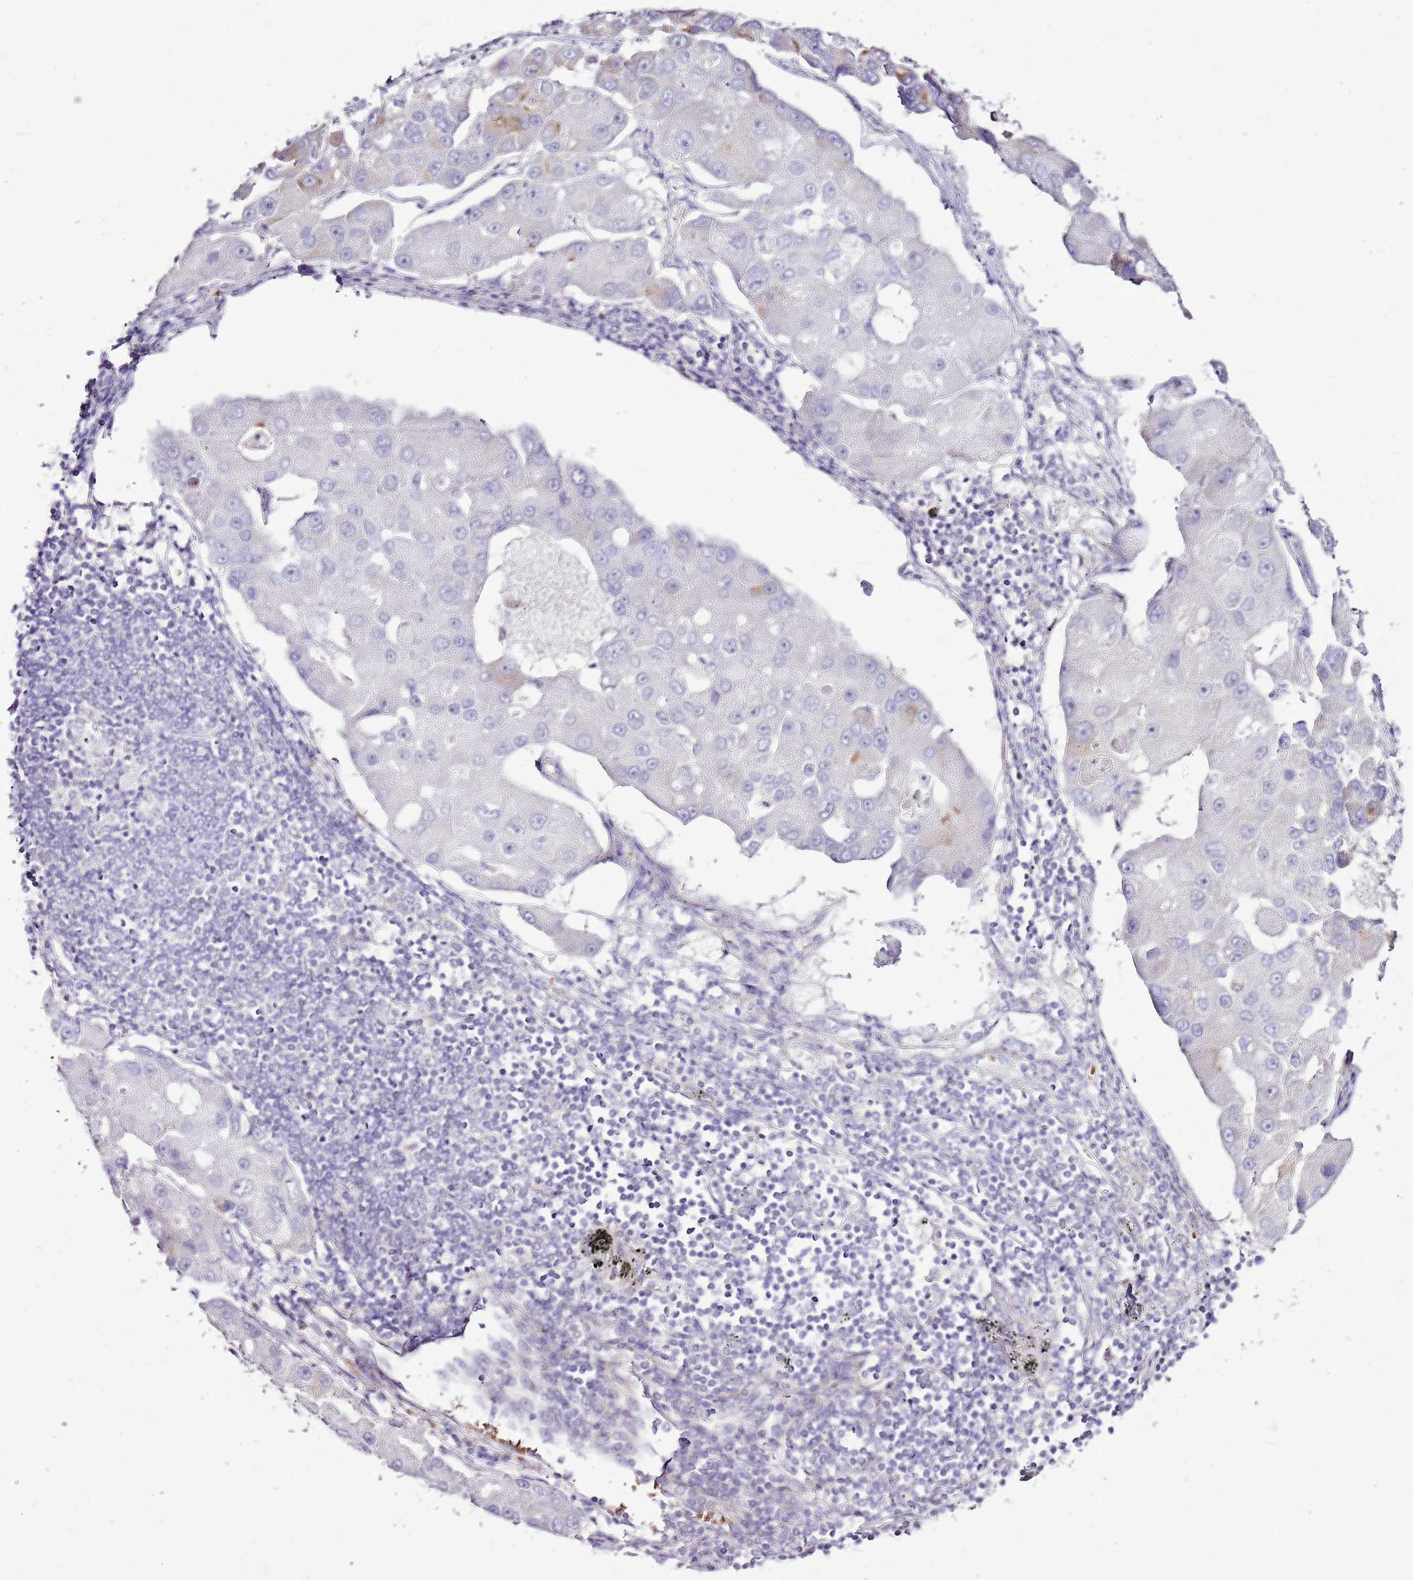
{"staining": {"intensity": "moderate", "quantity": "<25%", "location": "cytoplasmic/membranous"}, "tissue": "lung cancer", "cell_type": "Tumor cells", "image_type": "cancer", "snomed": [{"axis": "morphology", "description": "Adenocarcinoma, NOS"}, {"axis": "topography", "description": "Lung"}], "caption": "This is an image of IHC staining of lung cancer, which shows moderate staining in the cytoplasmic/membranous of tumor cells.", "gene": "CHAC2", "patient": {"sex": "female", "age": 54}}